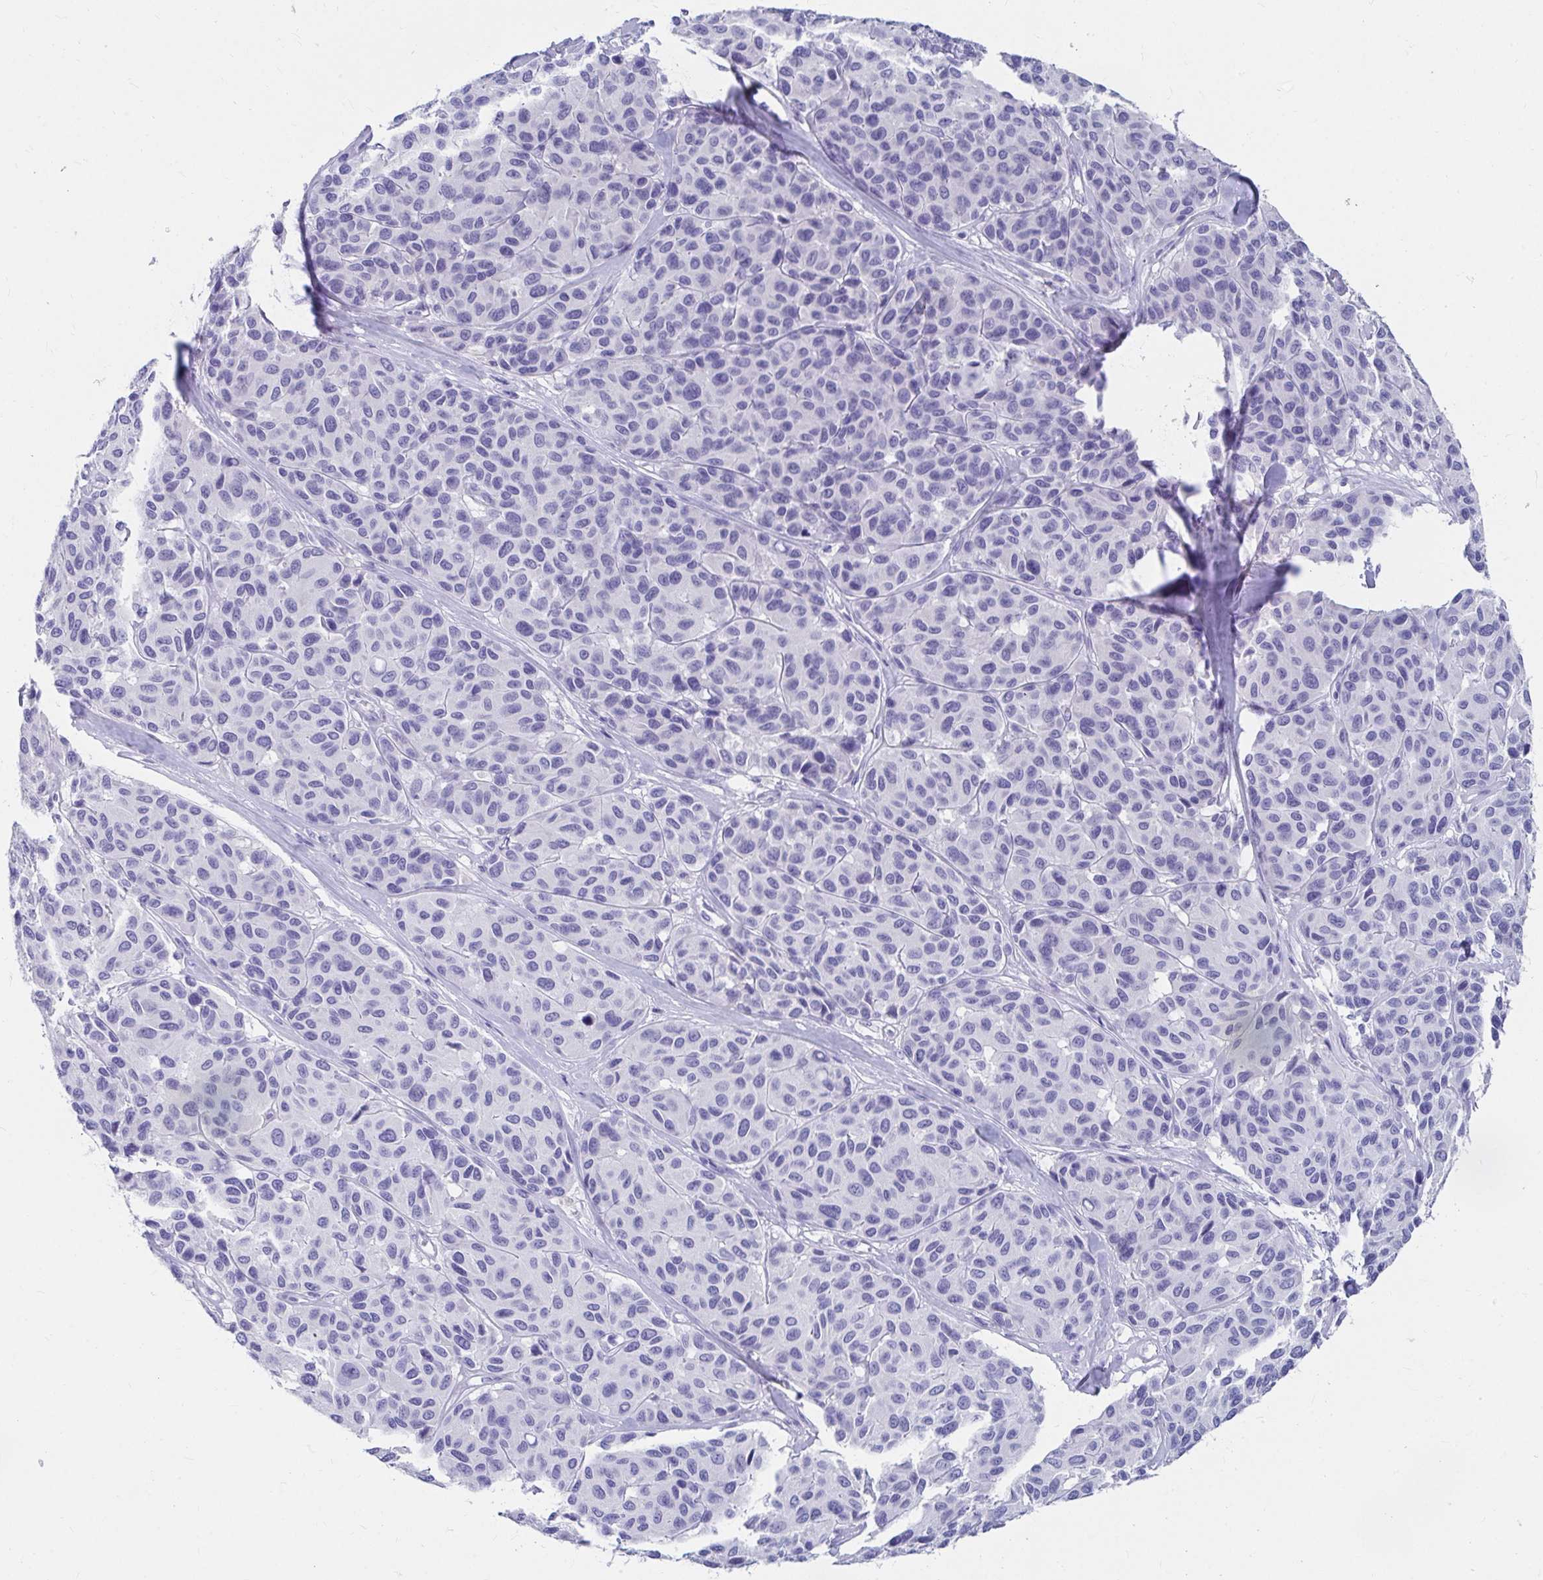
{"staining": {"intensity": "negative", "quantity": "none", "location": "none"}, "tissue": "melanoma", "cell_type": "Tumor cells", "image_type": "cancer", "snomed": [{"axis": "morphology", "description": "Malignant melanoma, NOS"}, {"axis": "topography", "description": "Skin"}], "caption": "Protein analysis of malignant melanoma displays no significant expression in tumor cells.", "gene": "DPEP3", "patient": {"sex": "female", "age": 66}}